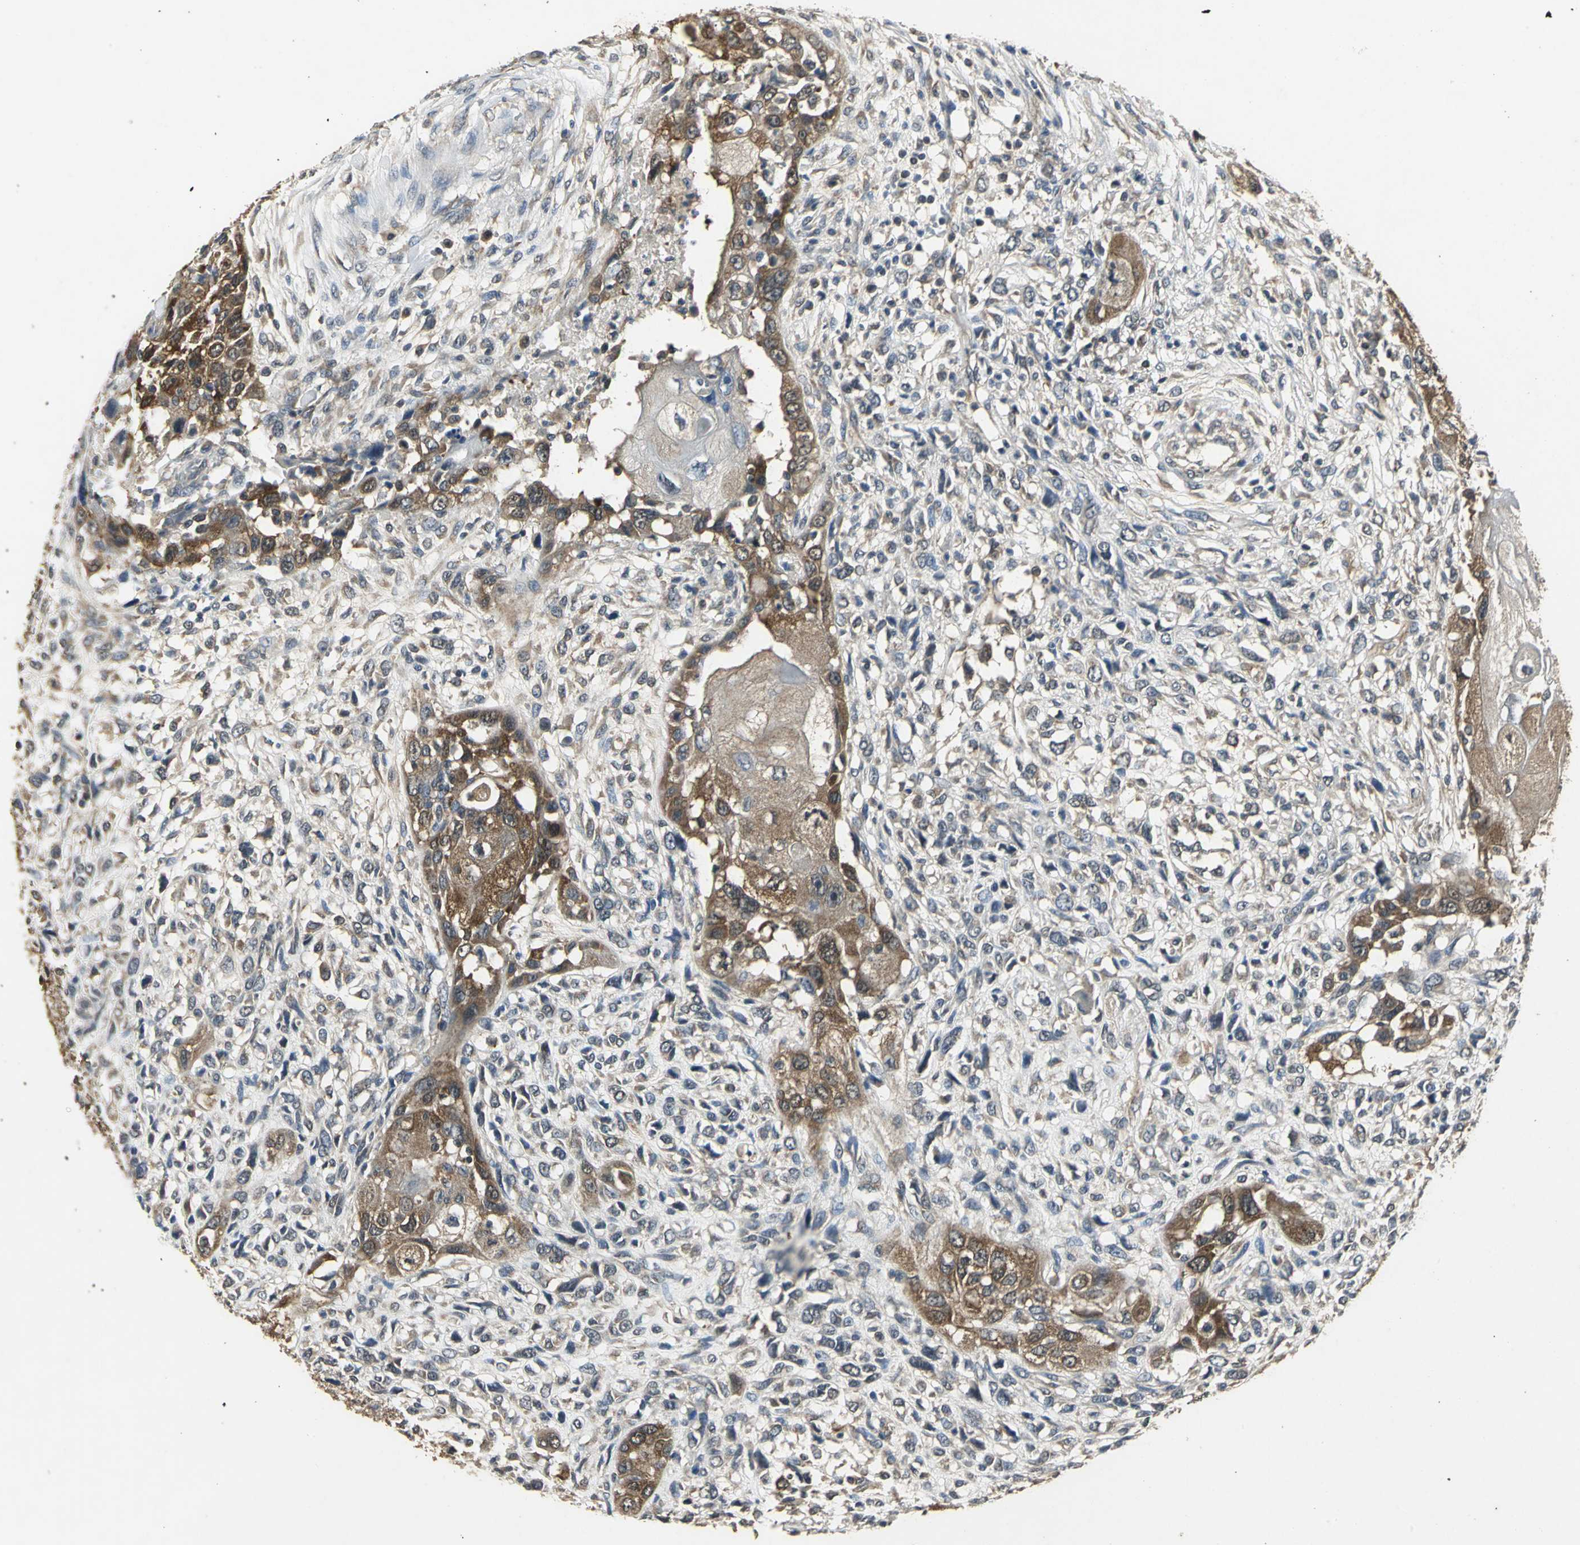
{"staining": {"intensity": "moderate", "quantity": ">75%", "location": "cytoplasmic/membranous"}, "tissue": "head and neck cancer", "cell_type": "Tumor cells", "image_type": "cancer", "snomed": [{"axis": "morphology", "description": "Neoplasm, malignant, NOS"}, {"axis": "topography", "description": "Salivary gland"}, {"axis": "topography", "description": "Head-Neck"}], "caption": "High-power microscopy captured an IHC histopathology image of head and neck malignant neoplasm, revealing moderate cytoplasmic/membranous expression in about >75% of tumor cells. (DAB (3,3'-diaminobenzidine) IHC, brown staining for protein, blue staining for nuclei).", "gene": "IRF3", "patient": {"sex": "male", "age": 43}}